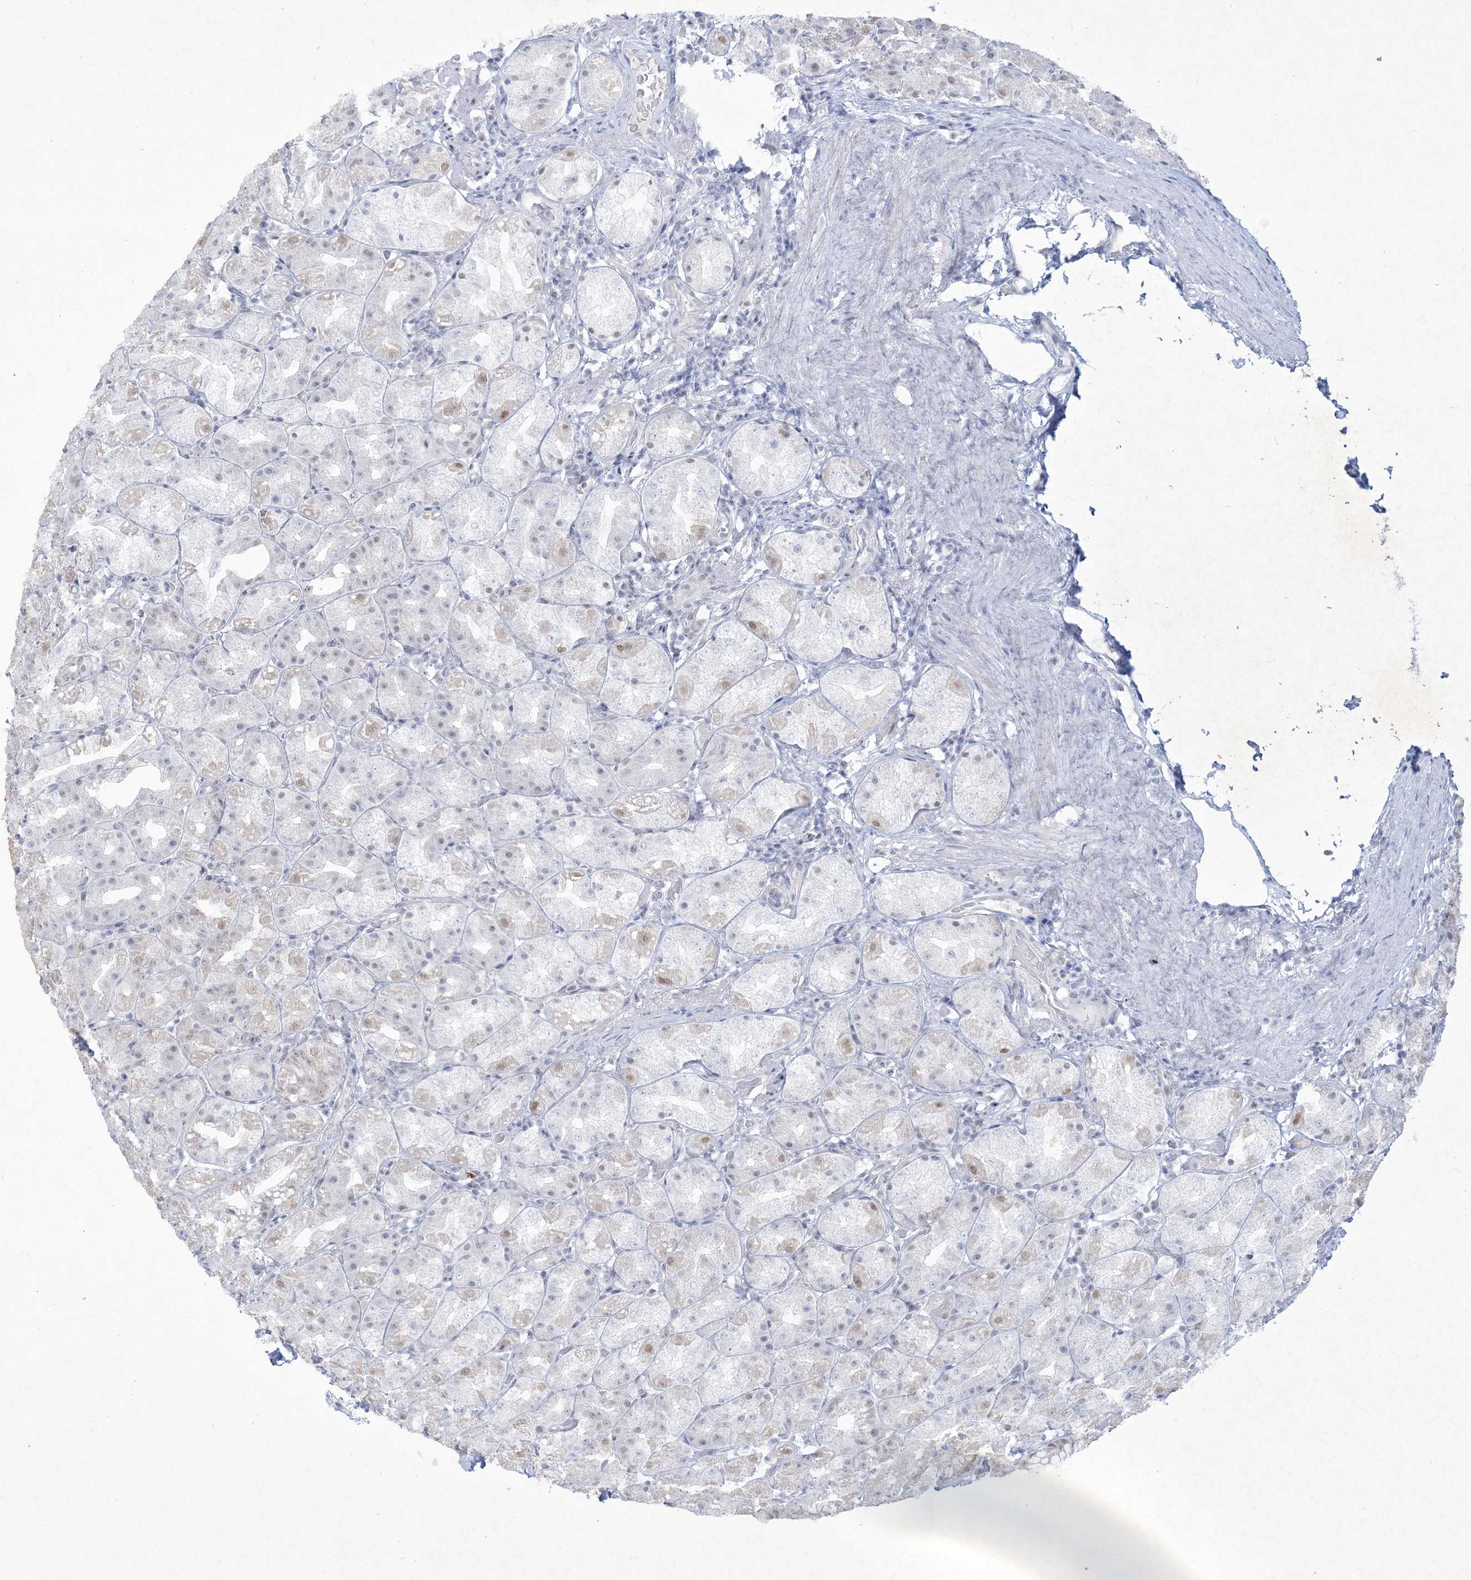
{"staining": {"intensity": "weak", "quantity": "<25%", "location": "nuclear"}, "tissue": "stomach", "cell_type": "Glandular cells", "image_type": "normal", "snomed": [{"axis": "morphology", "description": "Normal tissue, NOS"}, {"axis": "topography", "description": "Stomach, upper"}], "caption": "DAB (3,3'-diaminobenzidine) immunohistochemical staining of normal stomach shows no significant positivity in glandular cells. The staining was performed using DAB to visualize the protein expression in brown, while the nuclei were stained in blue with hematoxylin (Magnification: 20x).", "gene": "HOMEZ", "patient": {"sex": "male", "age": 68}}